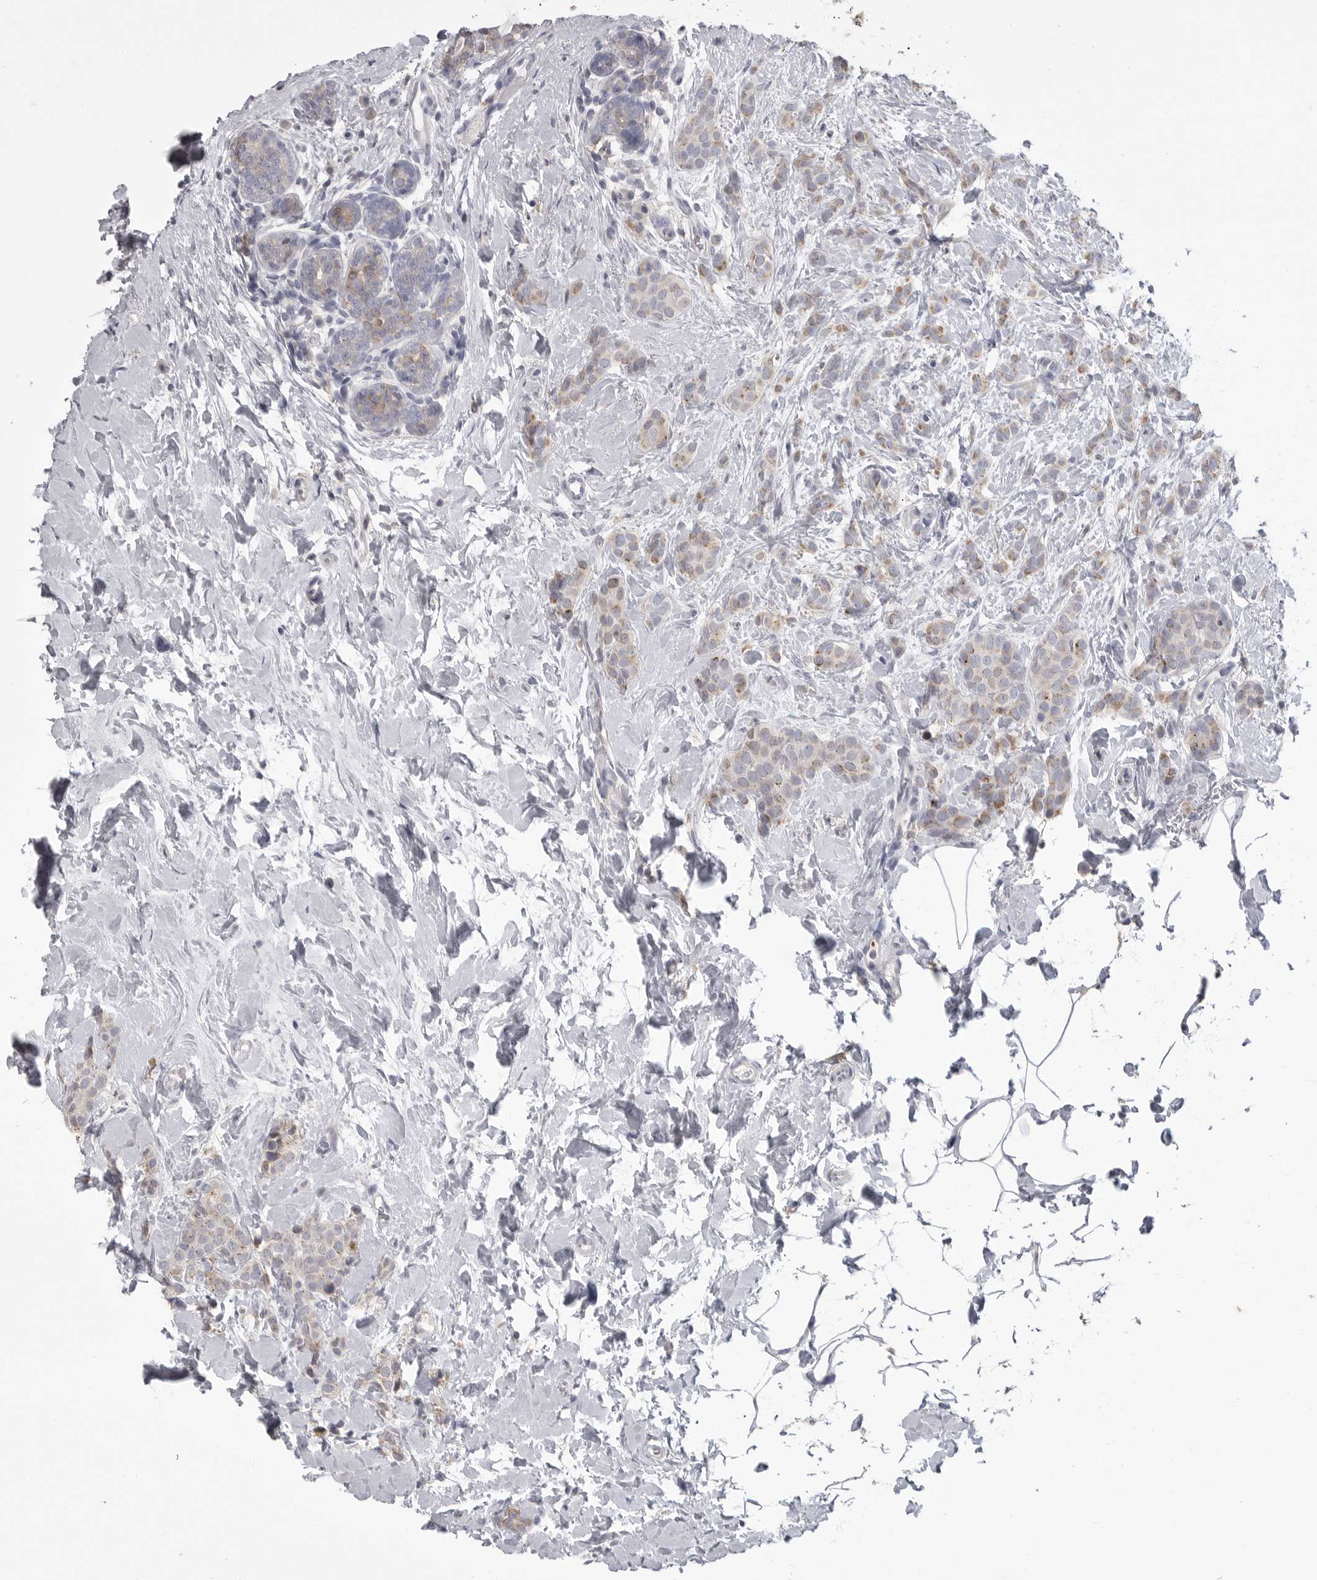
{"staining": {"intensity": "moderate", "quantity": "25%-75%", "location": "cytoplasmic/membranous"}, "tissue": "breast cancer", "cell_type": "Tumor cells", "image_type": "cancer", "snomed": [{"axis": "morphology", "description": "Lobular carcinoma, in situ"}, {"axis": "morphology", "description": "Lobular carcinoma"}, {"axis": "topography", "description": "Breast"}], "caption": "Approximately 25%-75% of tumor cells in human breast cancer reveal moderate cytoplasmic/membranous protein expression as visualized by brown immunohistochemical staining.", "gene": "CMTM6", "patient": {"sex": "female", "age": 41}}